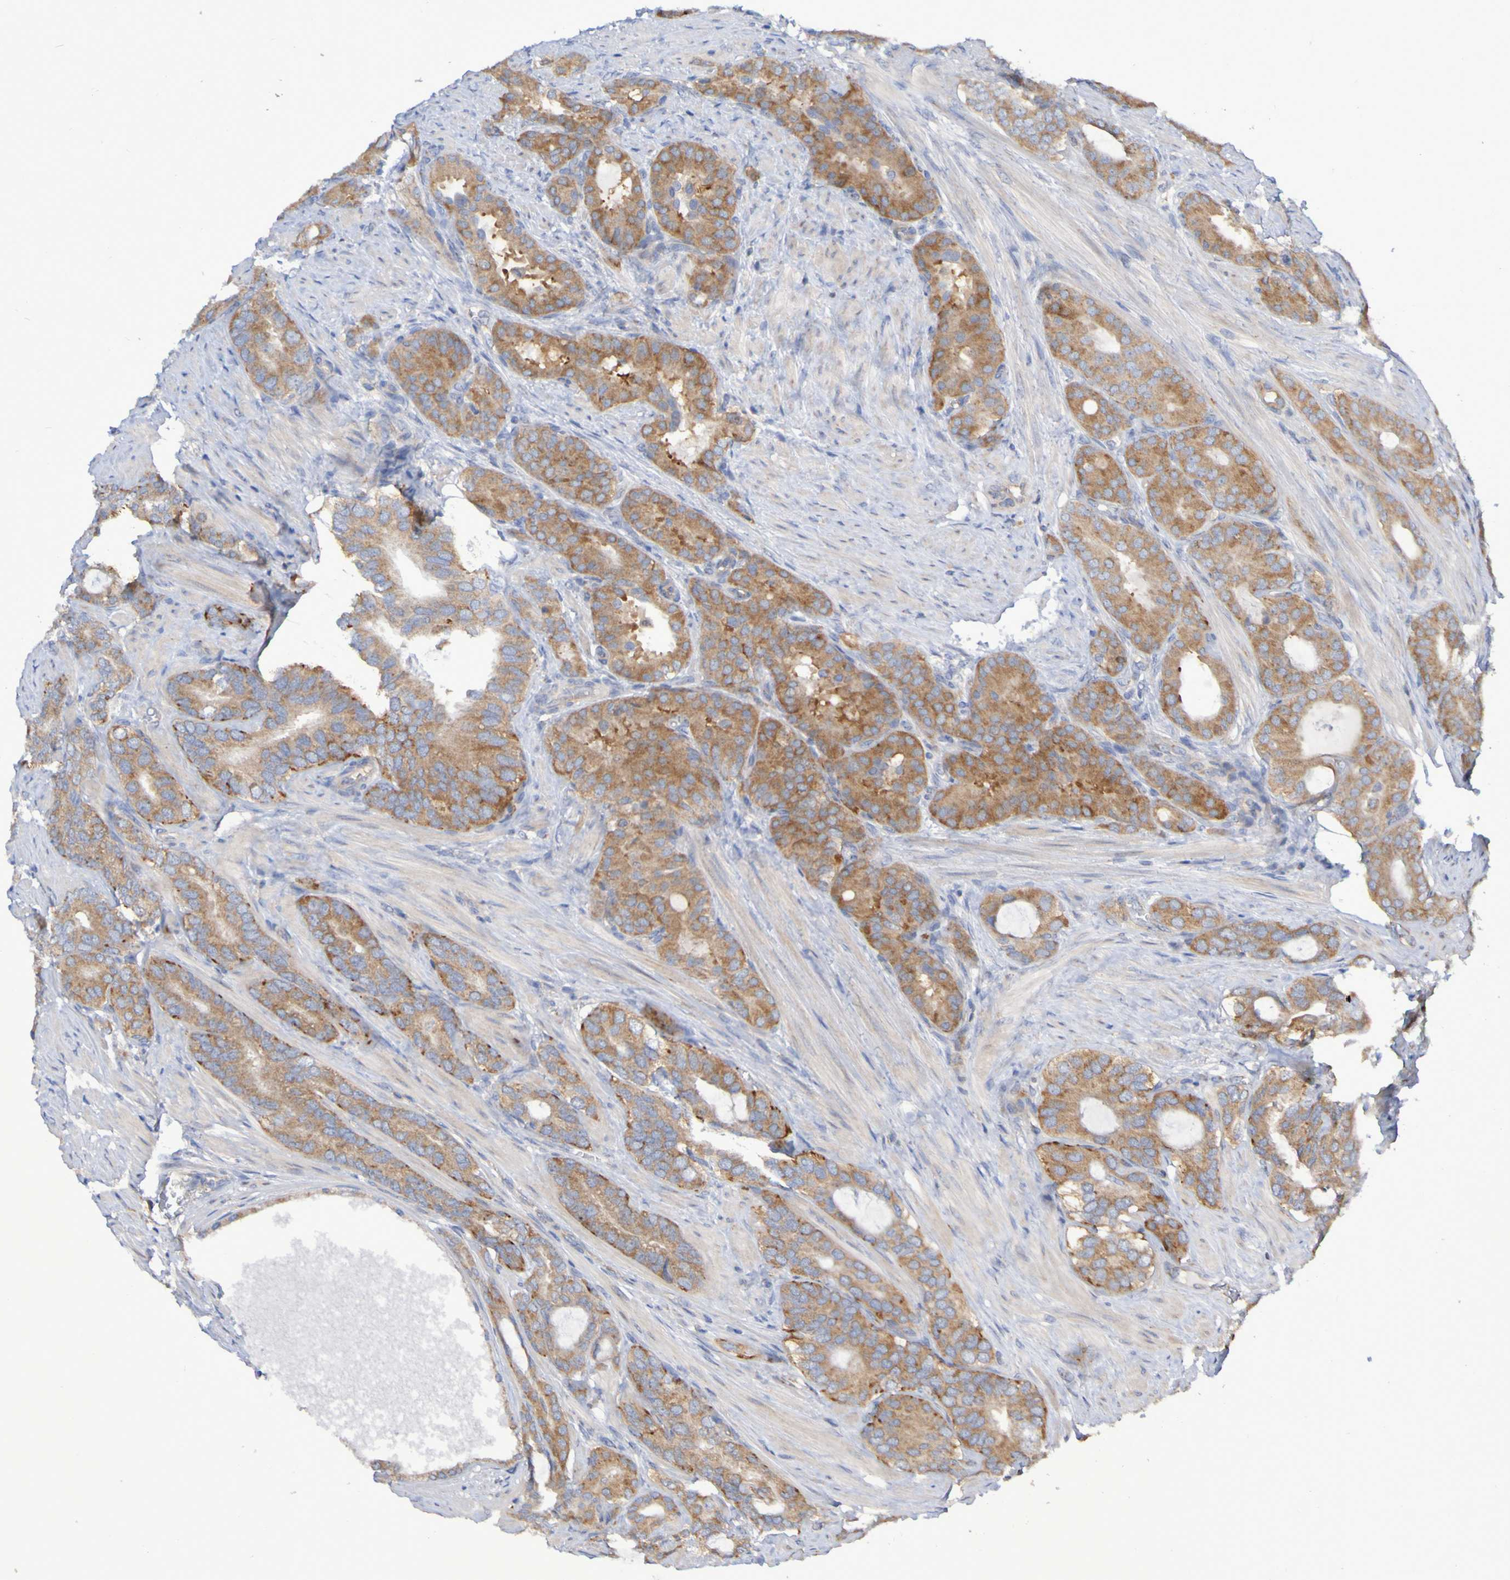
{"staining": {"intensity": "moderate", "quantity": ">75%", "location": "cytoplasmic/membranous"}, "tissue": "prostate cancer", "cell_type": "Tumor cells", "image_type": "cancer", "snomed": [{"axis": "morphology", "description": "Adenocarcinoma, Low grade"}, {"axis": "topography", "description": "Prostate"}], "caption": "Immunohistochemistry of human adenocarcinoma (low-grade) (prostate) displays medium levels of moderate cytoplasmic/membranous staining in approximately >75% of tumor cells. Using DAB (3,3'-diaminobenzidine) (brown) and hematoxylin (blue) stains, captured at high magnification using brightfield microscopy.", "gene": "LMBRD2", "patient": {"sex": "male", "age": 63}}